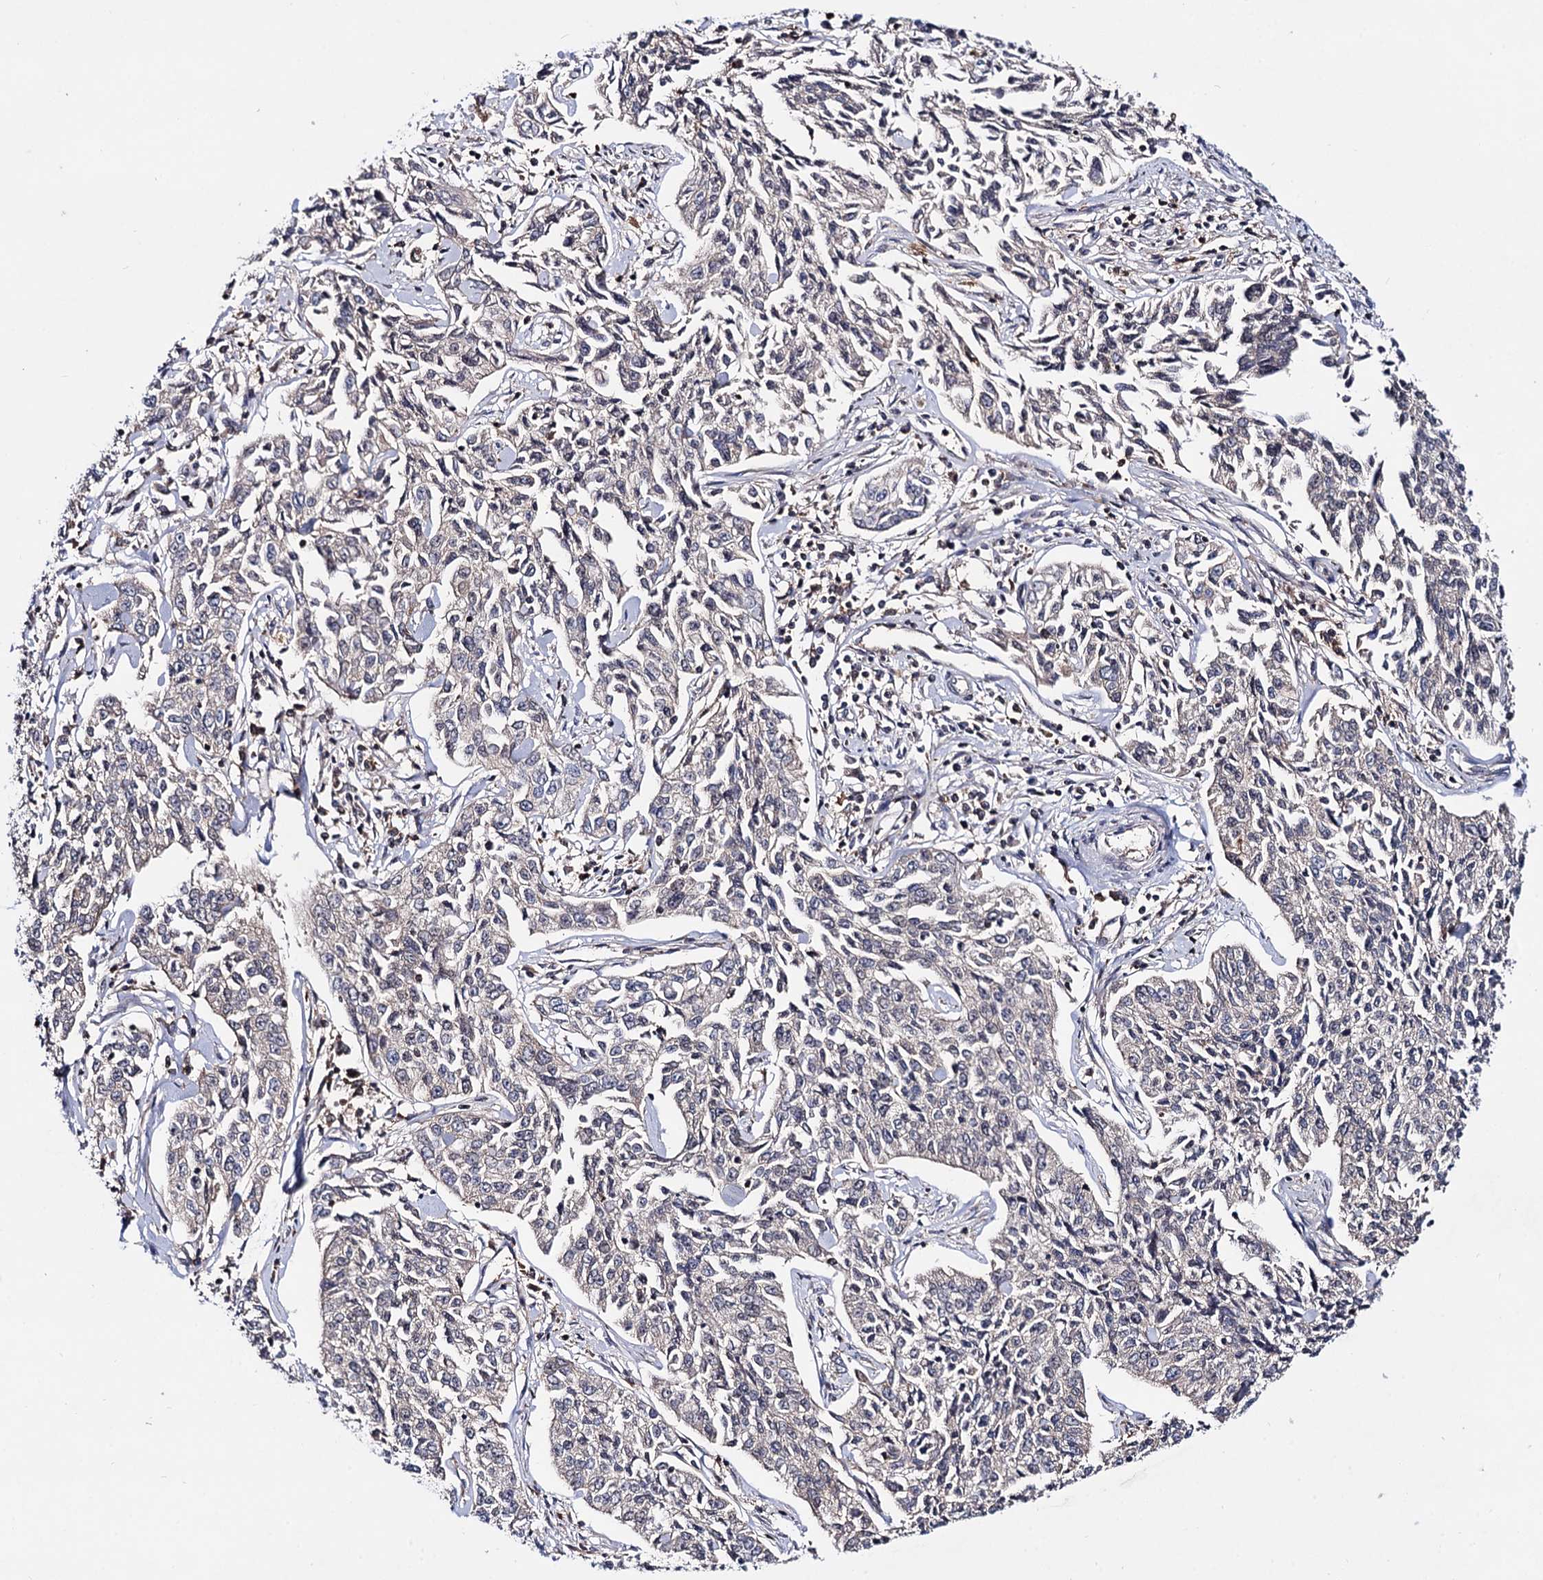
{"staining": {"intensity": "weak", "quantity": "25%-75%", "location": "cytoplasmic/membranous"}, "tissue": "cervical cancer", "cell_type": "Tumor cells", "image_type": "cancer", "snomed": [{"axis": "morphology", "description": "Squamous cell carcinoma, NOS"}, {"axis": "topography", "description": "Cervix"}], "caption": "IHC micrograph of neoplastic tissue: cervical cancer stained using immunohistochemistry reveals low levels of weak protein expression localized specifically in the cytoplasmic/membranous of tumor cells, appearing as a cytoplasmic/membranous brown color.", "gene": "MICAL2", "patient": {"sex": "female", "age": 35}}